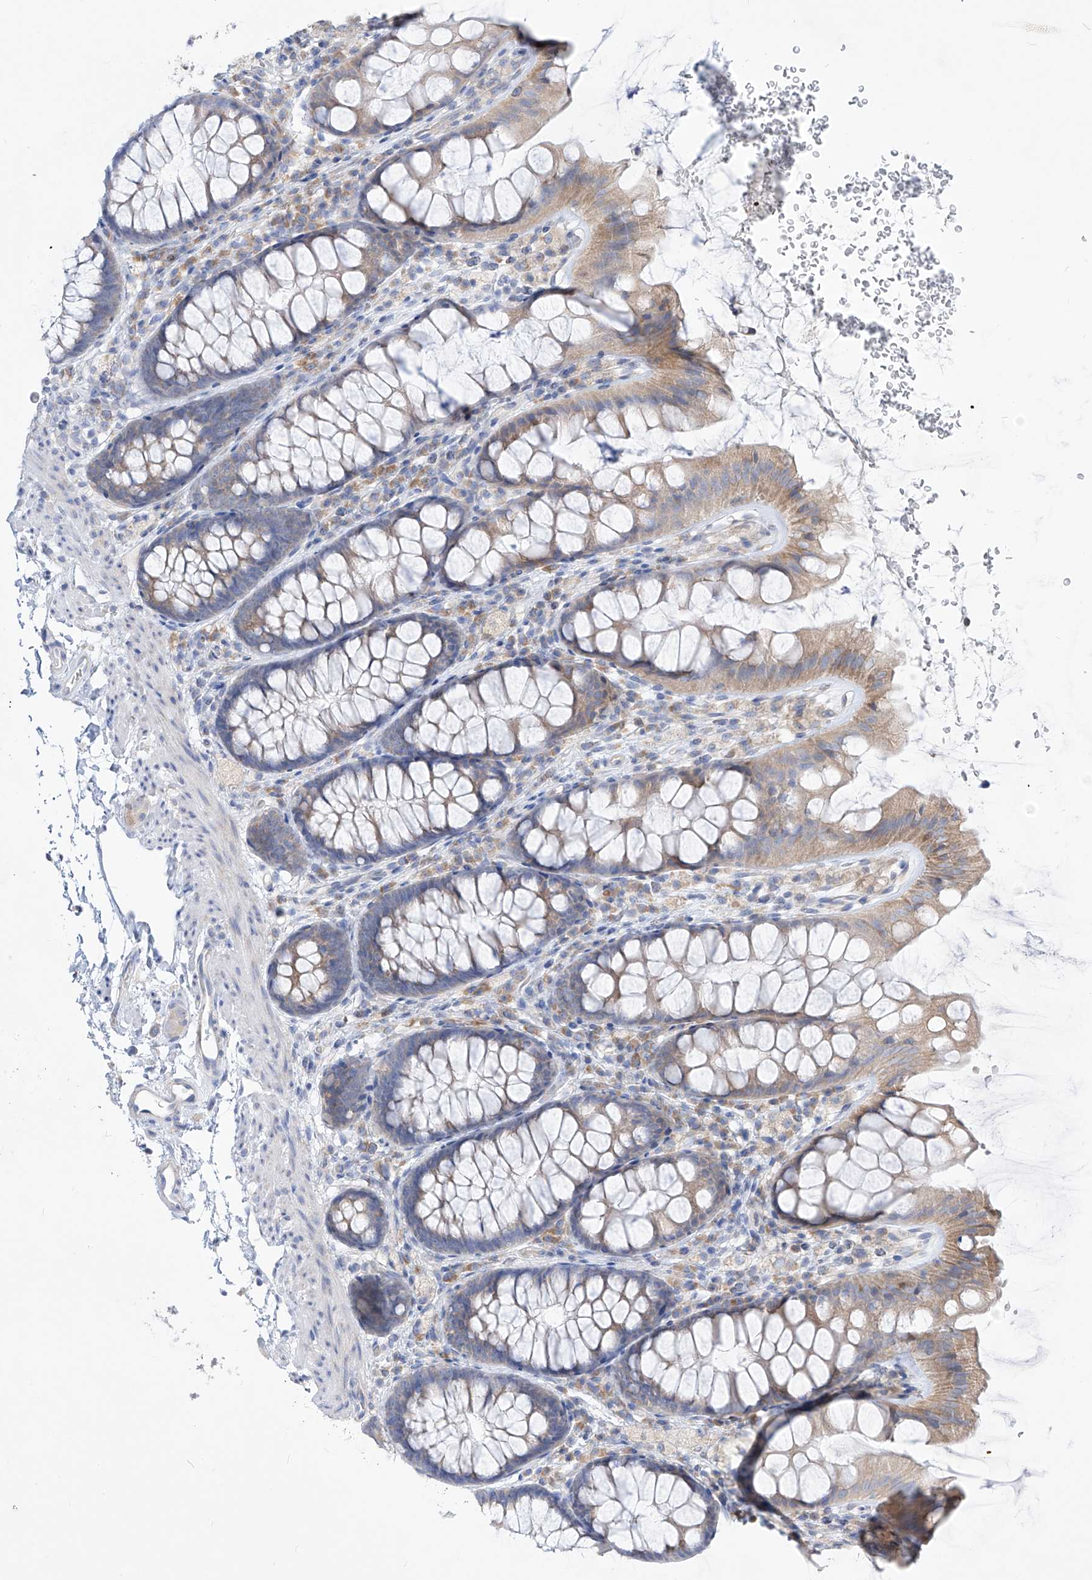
{"staining": {"intensity": "negative", "quantity": "none", "location": "none"}, "tissue": "colon", "cell_type": "Endothelial cells", "image_type": "normal", "snomed": [{"axis": "morphology", "description": "Normal tissue, NOS"}, {"axis": "topography", "description": "Colon"}], "caption": "This photomicrograph is of unremarkable colon stained with immunohistochemistry to label a protein in brown with the nuclei are counter-stained blue. There is no staining in endothelial cells.", "gene": "UFL1", "patient": {"sex": "female", "age": 62}}